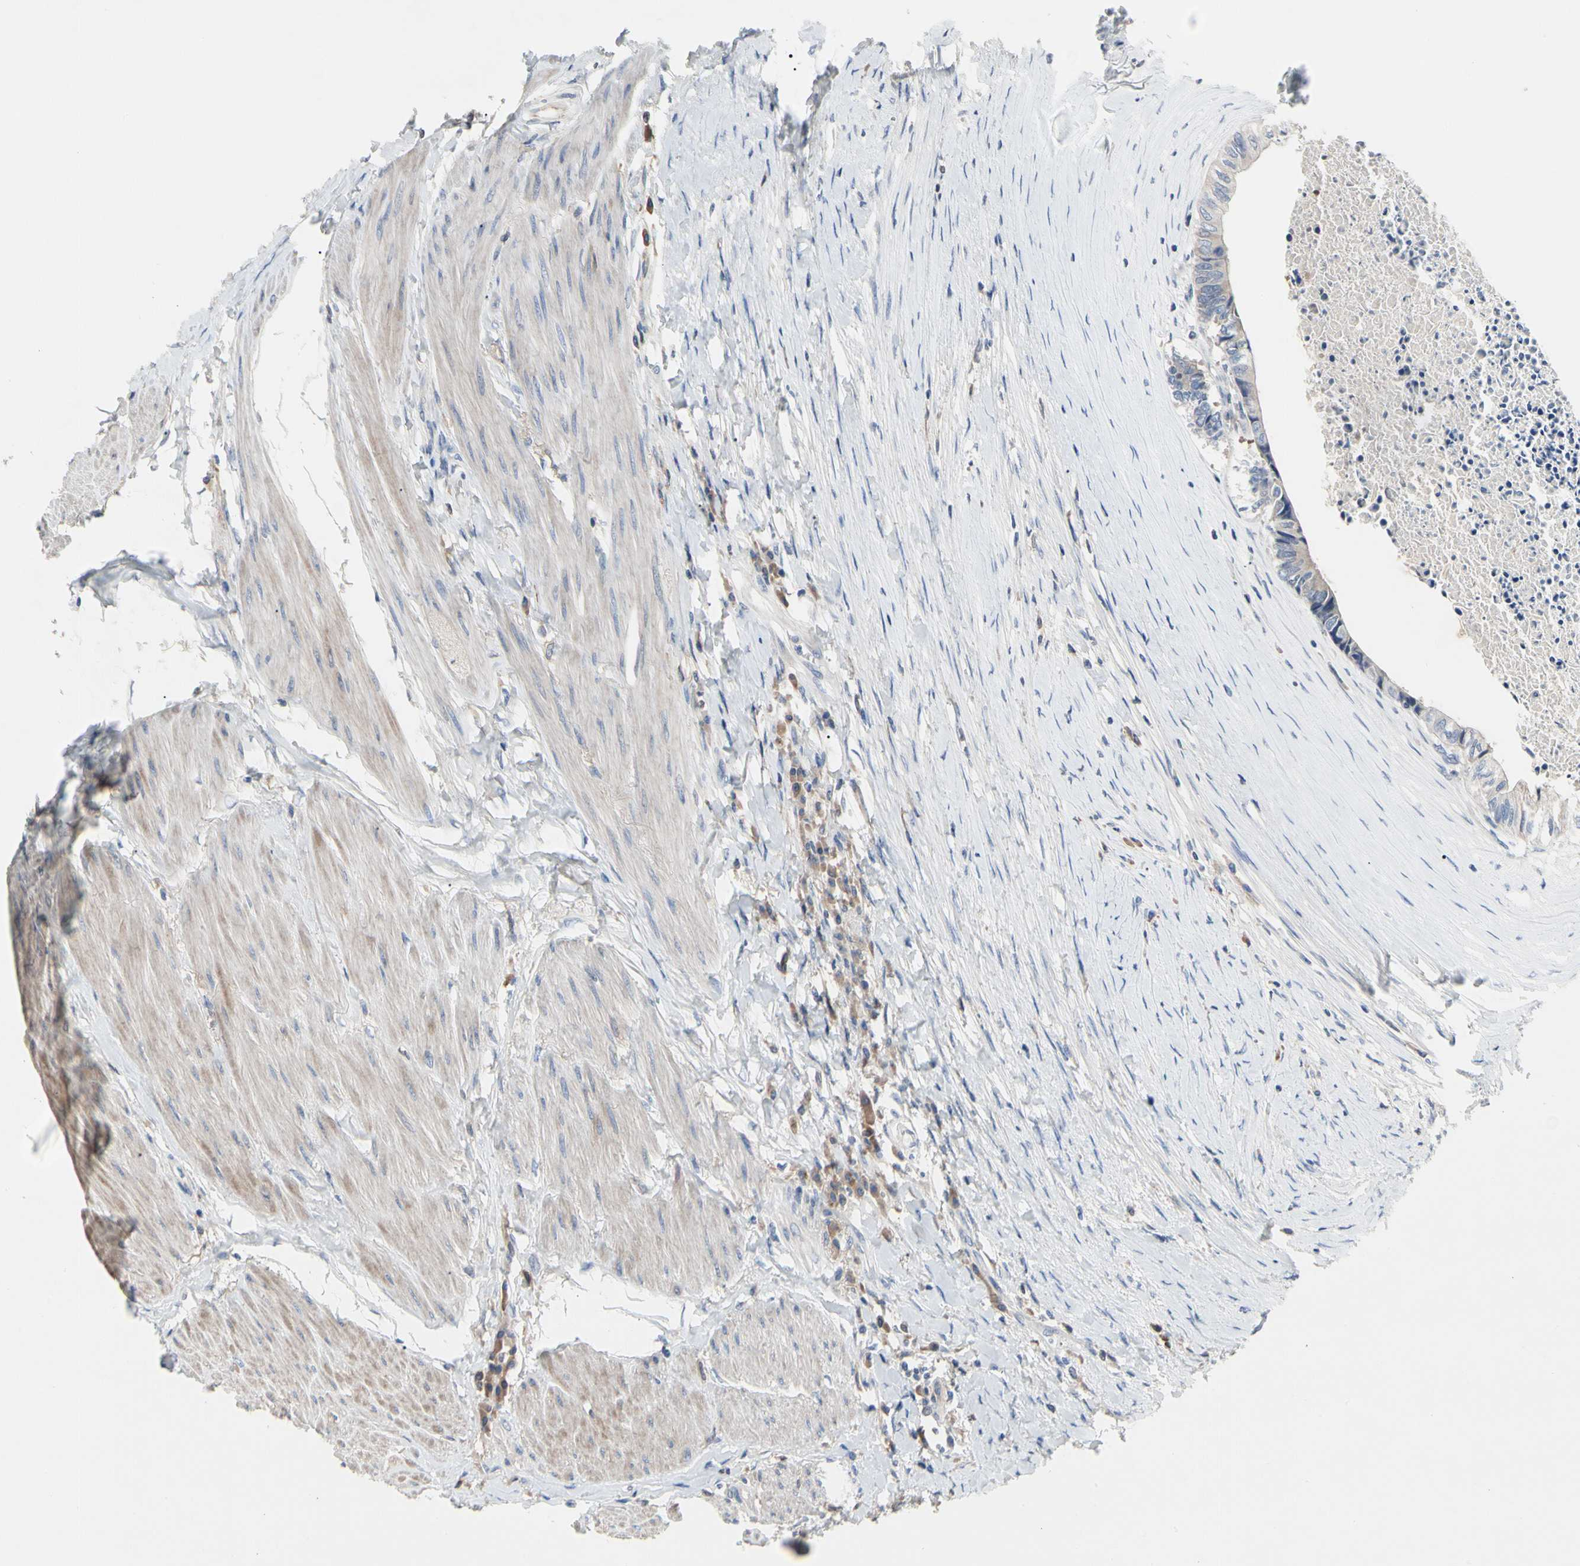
{"staining": {"intensity": "negative", "quantity": "none", "location": "none"}, "tissue": "colorectal cancer", "cell_type": "Tumor cells", "image_type": "cancer", "snomed": [{"axis": "morphology", "description": "Adenocarcinoma, NOS"}, {"axis": "topography", "description": "Rectum"}], "caption": "IHC of human adenocarcinoma (colorectal) shows no staining in tumor cells.", "gene": "ECRG4", "patient": {"sex": "male", "age": 63}}